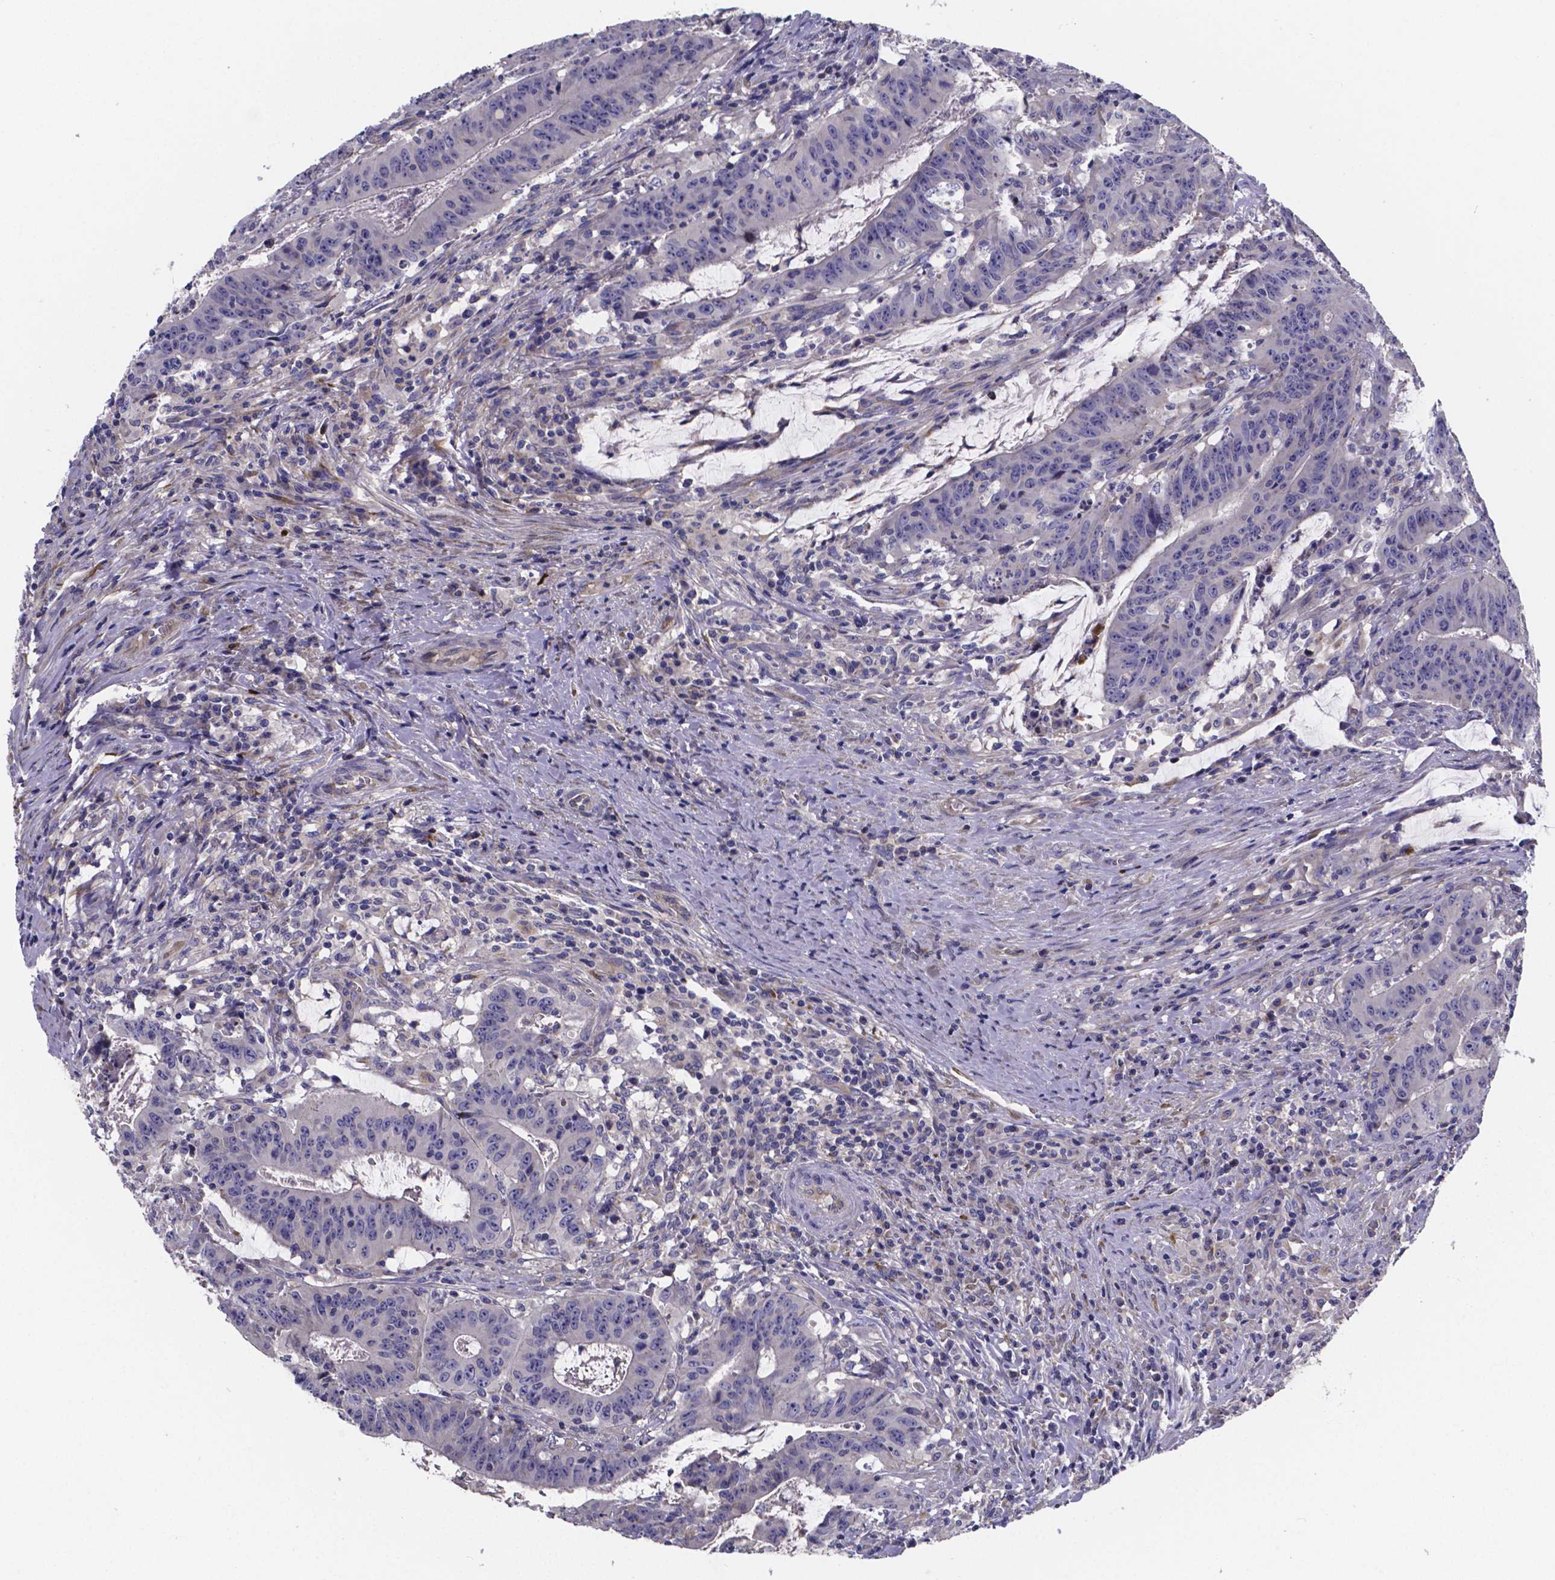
{"staining": {"intensity": "negative", "quantity": "none", "location": "none"}, "tissue": "colorectal cancer", "cell_type": "Tumor cells", "image_type": "cancer", "snomed": [{"axis": "morphology", "description": "Adenocarcinoma, NOS"}, {"axis": "topography", "description": "Colon"}], "caption": "Human colorectal cancer (adenocarcinoma) stained for a protein using immunohistochemistry displays no expression in tumor cells.", "gene": "SFRP4", "patient": {"sex": "male", "age": 33}}